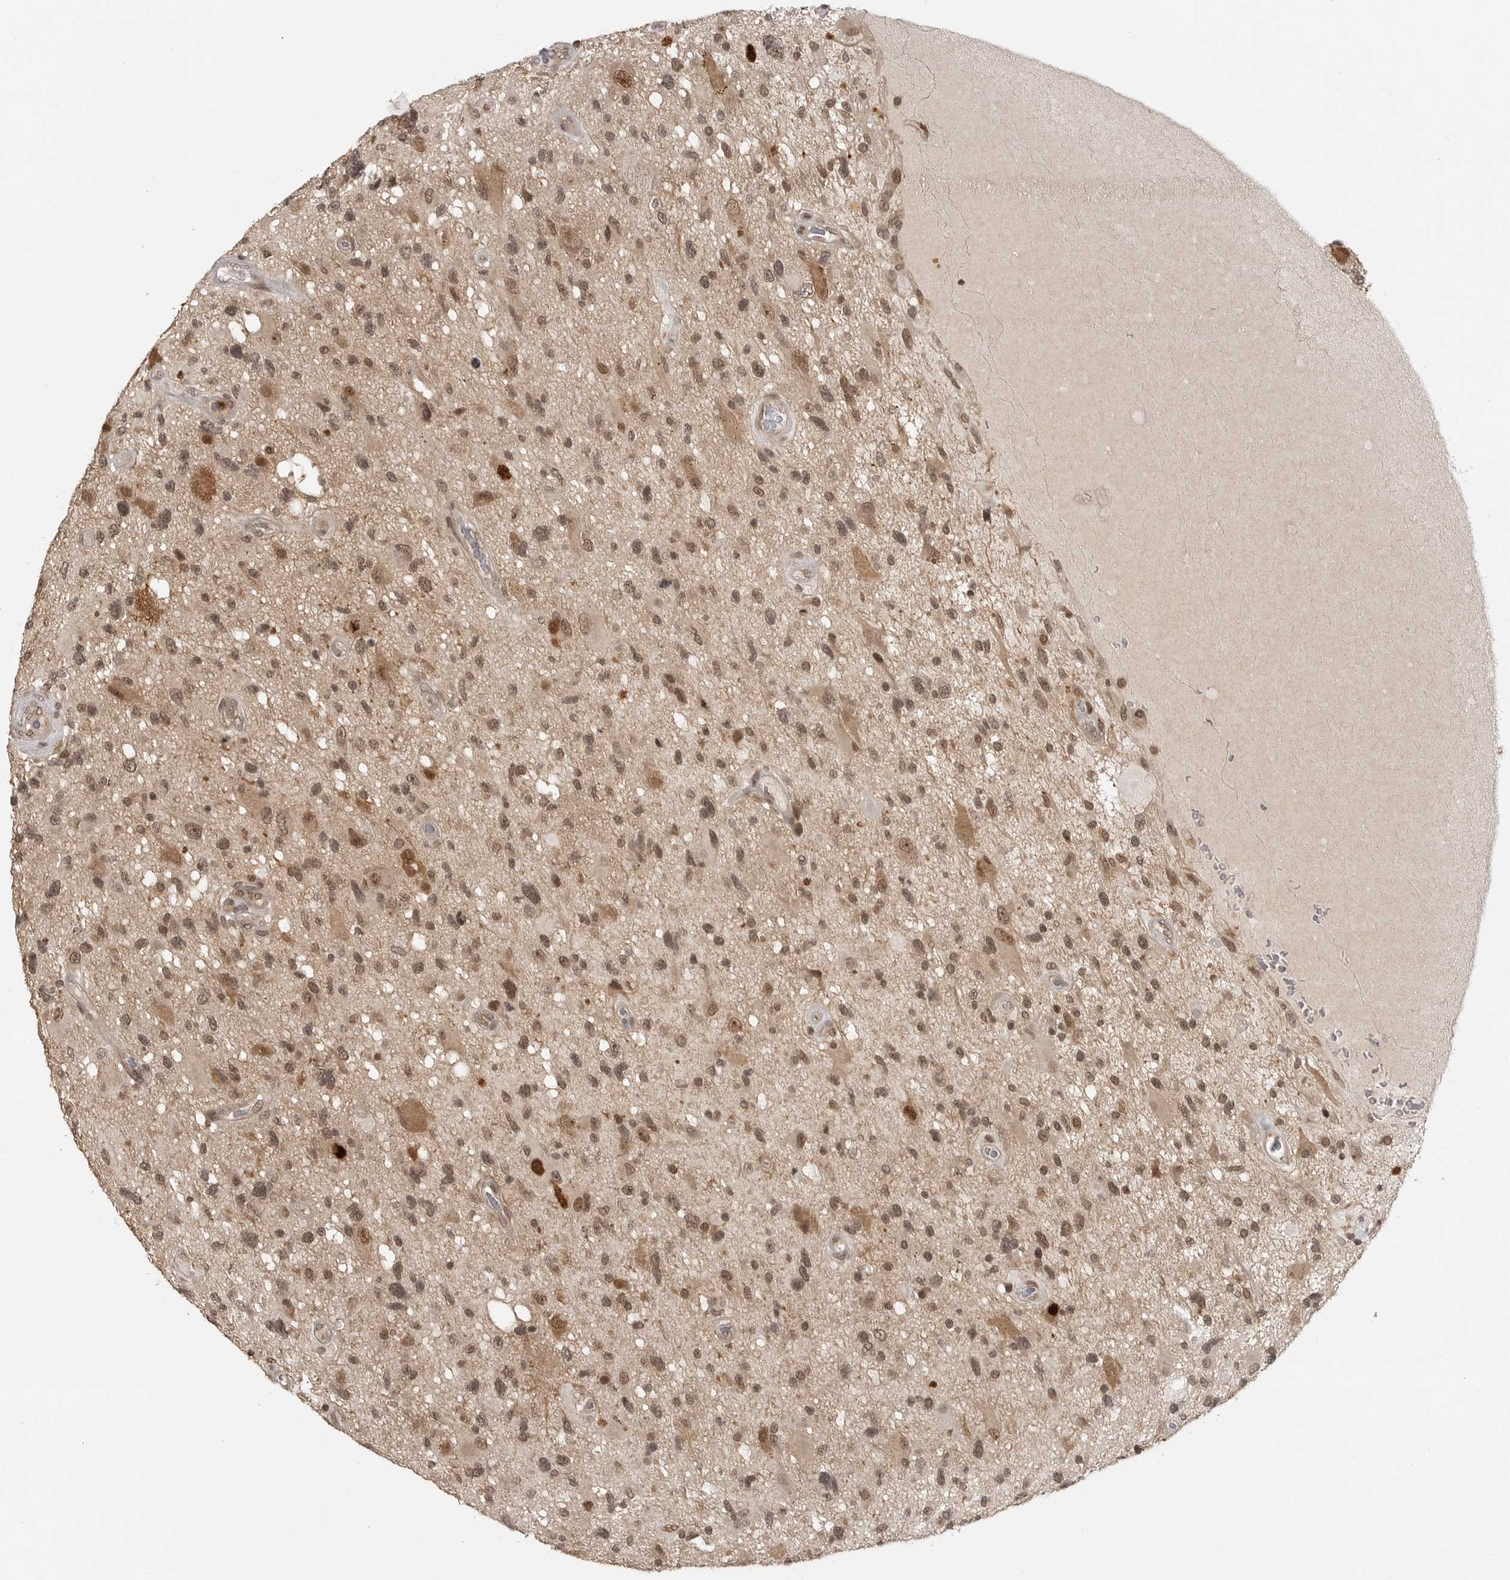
{"staining": {"intensity": "moderate", "quantity": ">75%", "location": "cytoplasmic/membranous,nuclear"}, "tissue": "glioma", "cell_type": "Tumor cells", "image_type": "cancer", "snomed": [{"axis": "morphology", "description": "Glioma, malignant, High grade"}, {"axis": "topography", "description": "Brain"}], "caption": "IHC image of malignant high-grade glioma stained for a protein (brown), which reveals medium levels of moderate cytoplasmic/membranous and nuclear staining in approximately >75% of tumor cells.", "gene": "PEG3", "patient": {"sex": "male", "age": 33}}